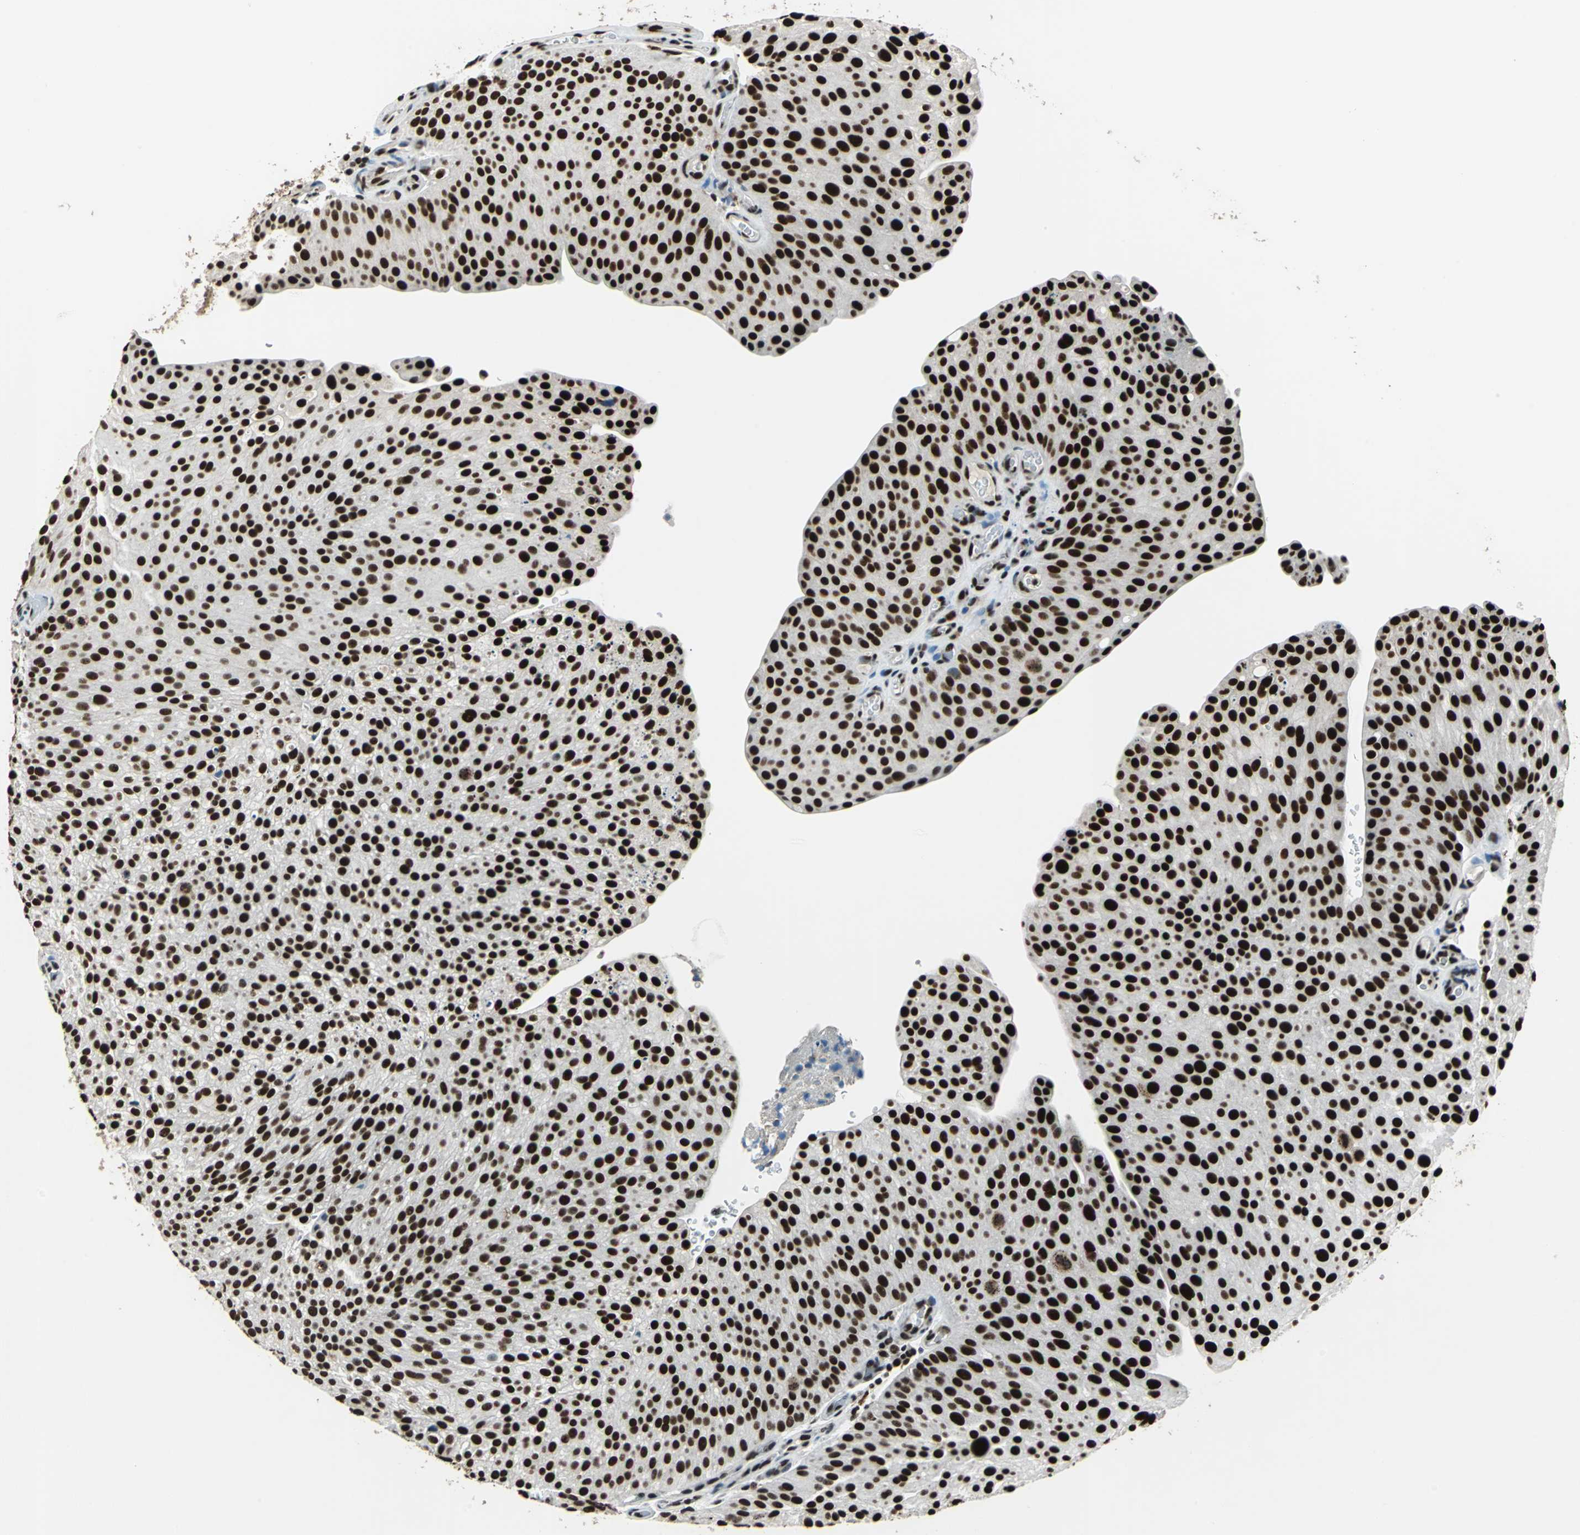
{"staining": {"intensity": "strong", "quantity": ">75%", "location": "nuclear"}, "tissue": "urothelial cancer", "cell_type": "Tumor cells", "image_type": "cancer", "snomed": [{"axis": "morphology", "description": "Urothelial carcinoma, Low grade"}, {"axis": "topography", "description": "Smooth muscle"}, {"axis": "topography", "description": "Urinary bladder"}], "caption": "Urothelial cancer was stained to show a protein in brown. There is high levels of strong nuclear positivity in approximately >75% of tumor cells.", "gene": "BCLAF1", "patient": {"sex": "male", "age": 60}}